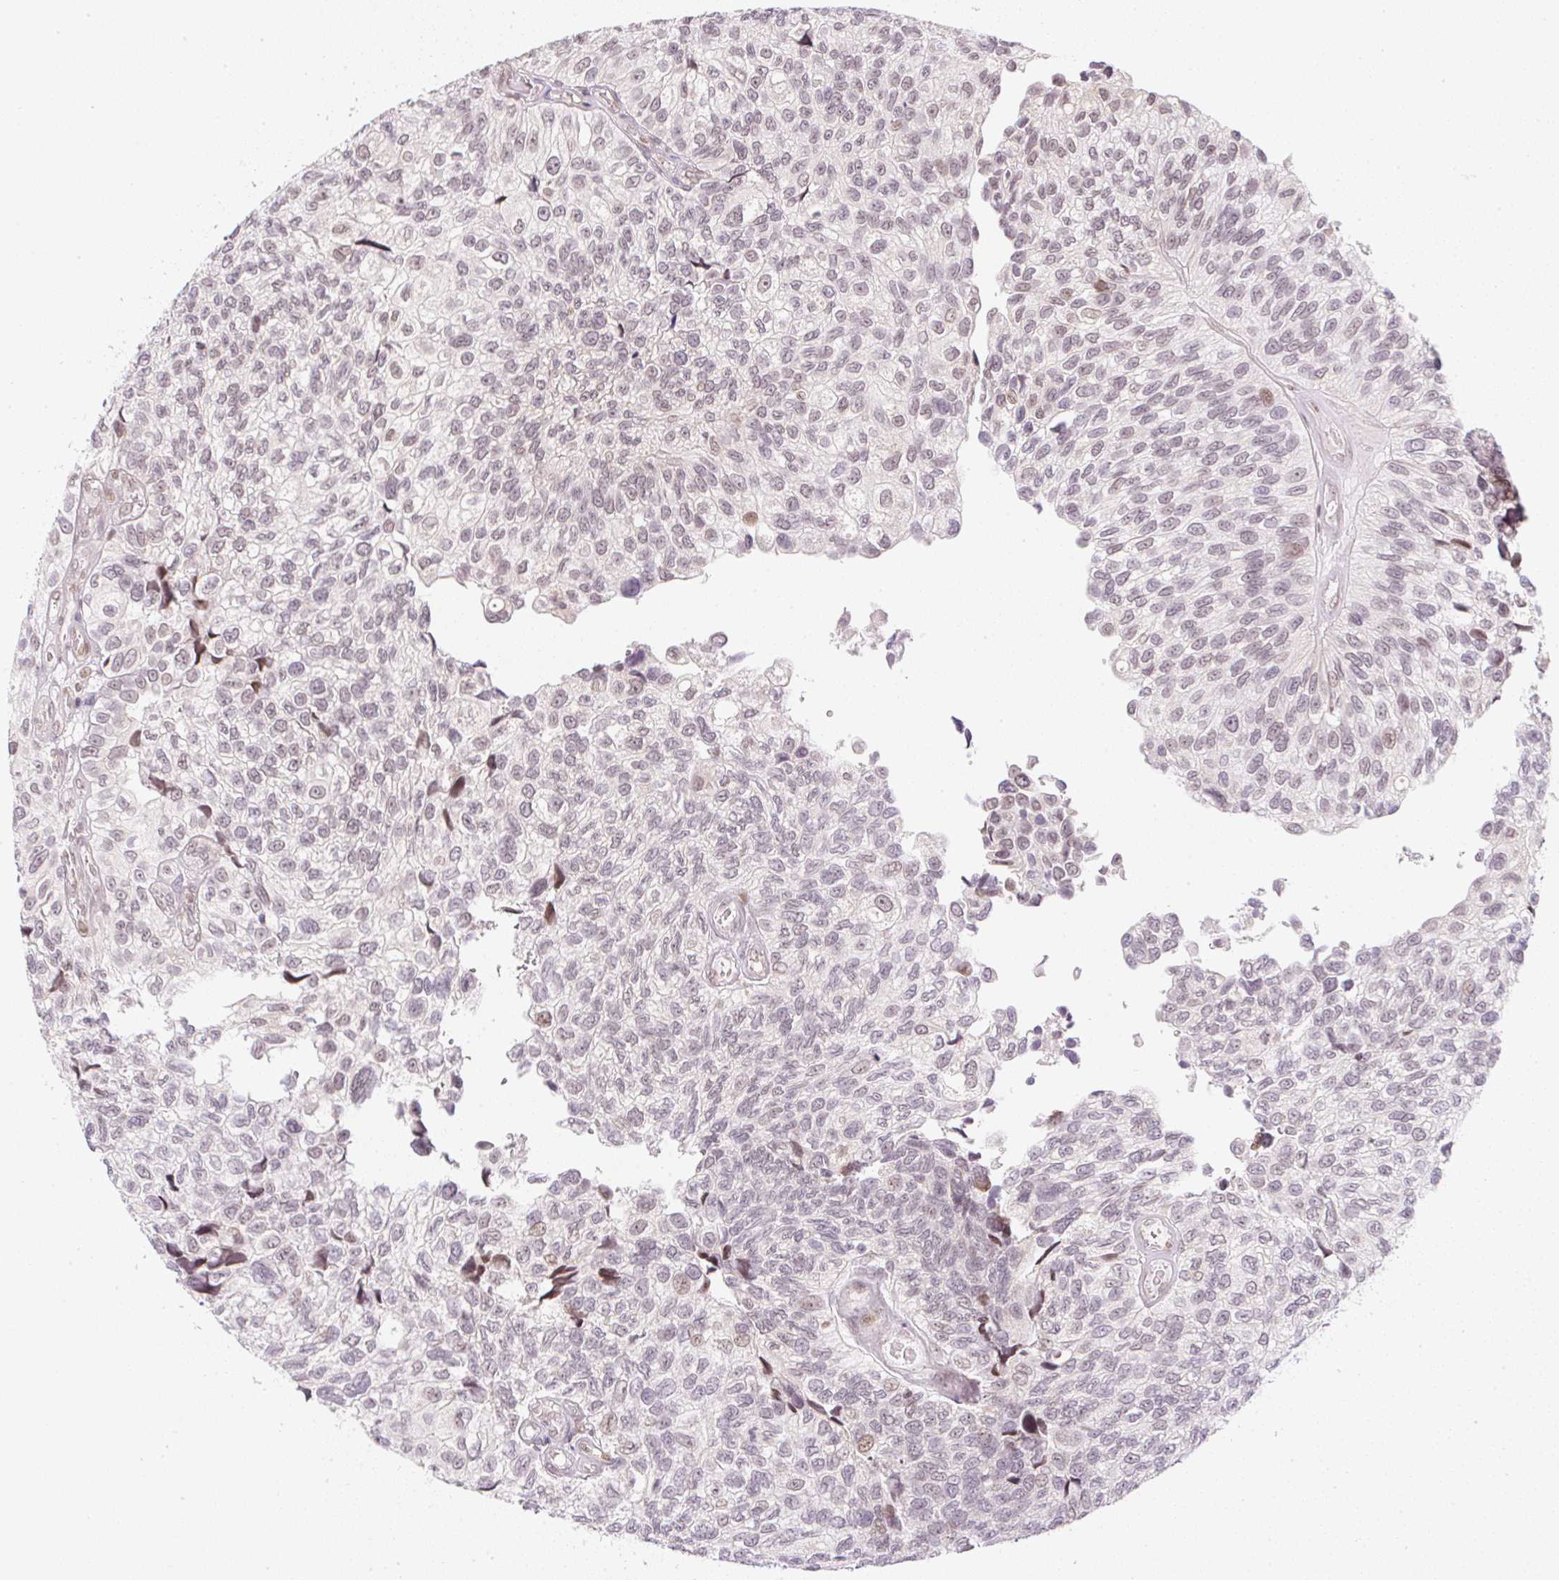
{"staining": {"intensity": "weak", "quantity": ">75%", "location": "nuclear"}, "tissue": "urothelial cancer", "cell_type": "Tumor cells", "image_type": "cancer", "snomed": [{"axis": "morphology", "description": "Urothelial carcinoma, NOS"}, {"axis": "topography", "description": "Urinary bladder"}], "caption": "The immunohistochemical stain highlights weak nuclear expression in tumor cells of transitional cell carcinoma tissue.", "gene": "DPPA4", "patient": {"sex": "male", "age": 87}}